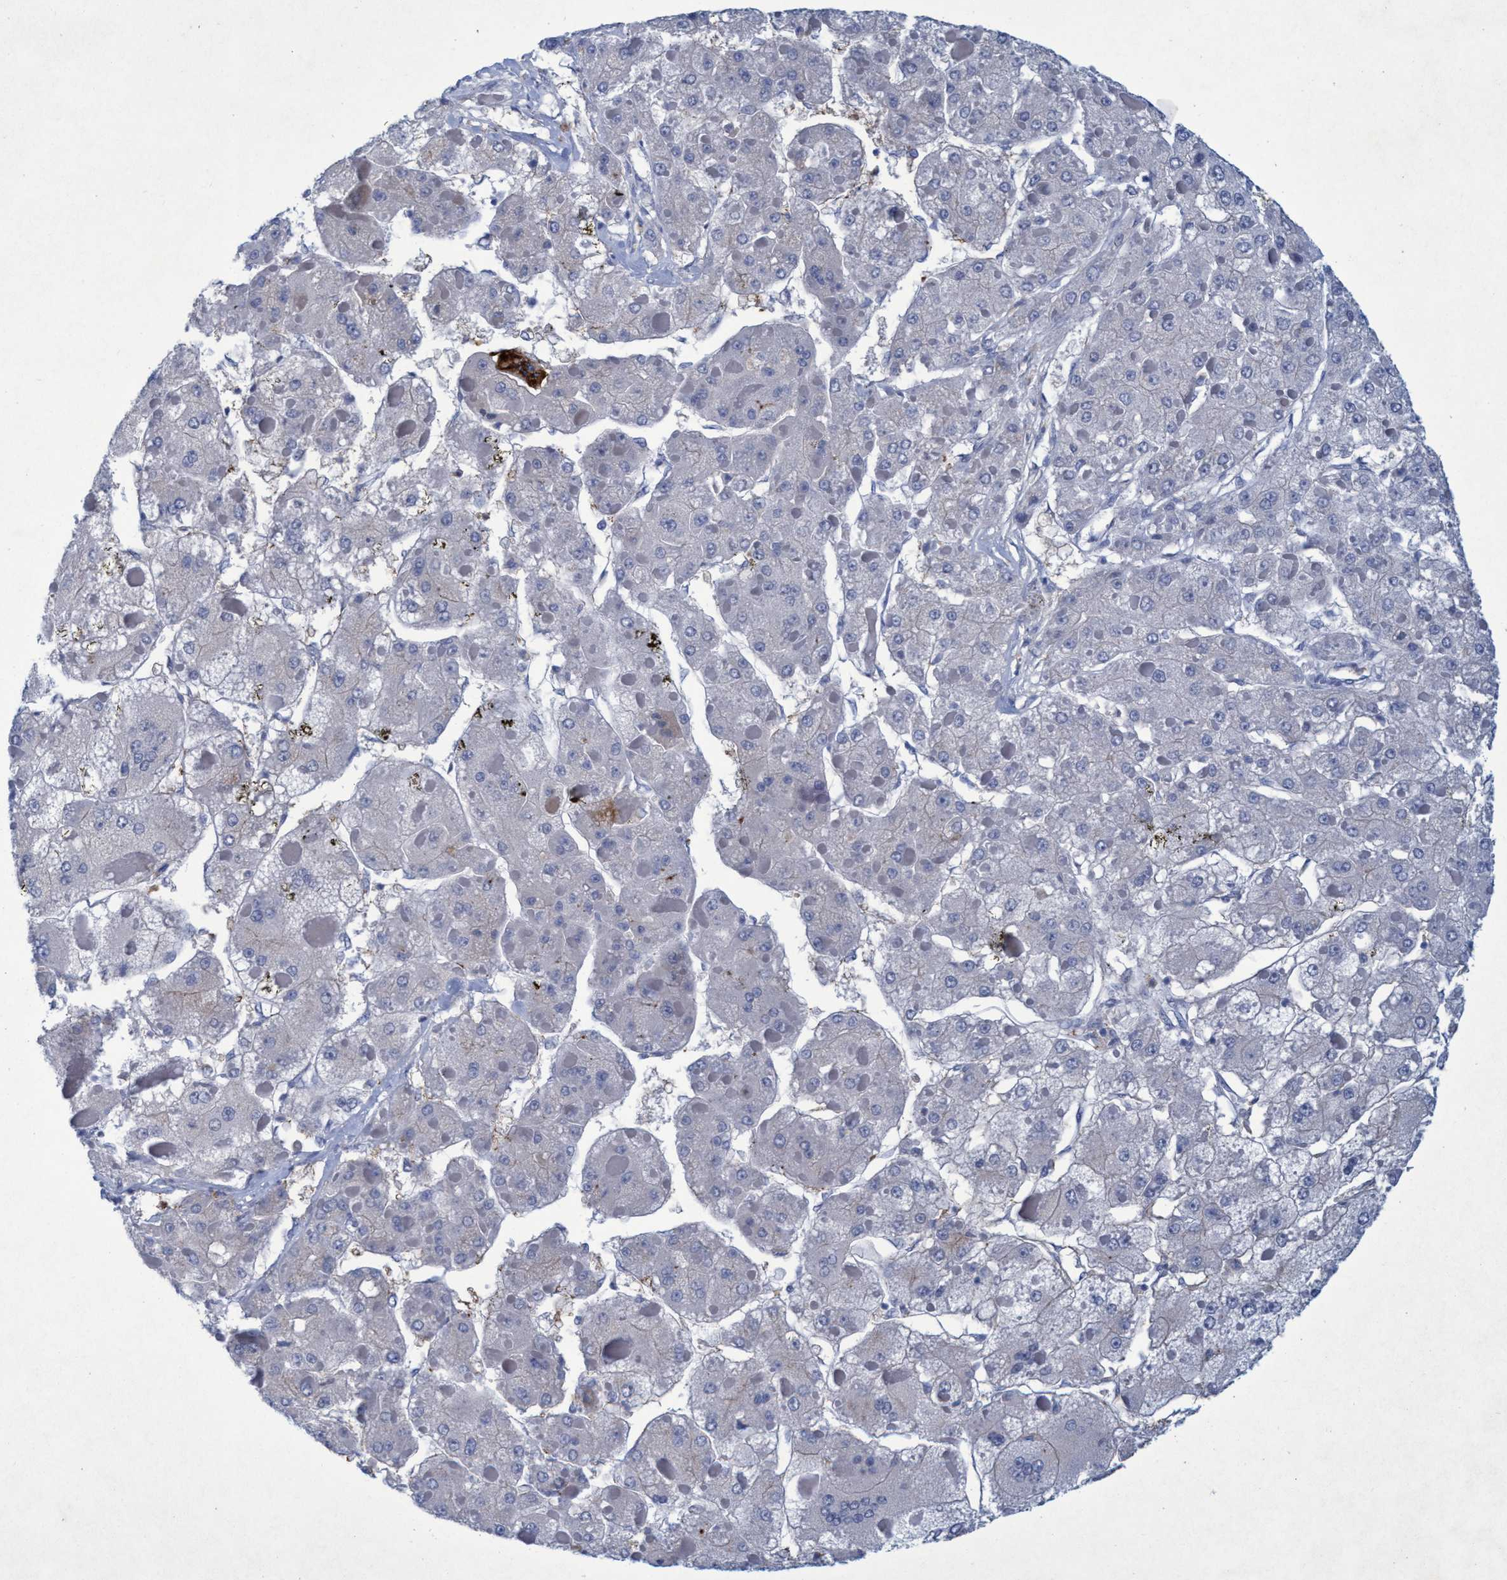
{"staining": {"intensity": "negative", "quantity": "none", "location": "none"}, "tissue": "liver cancer", "cell_type": "Tumor cells", "image_type": "cancer", "snomed": [{"axis": "morphology", "description": "Carcinoma, Hepatocellular, NOS"}, {"axis": "topography", "description": "Liver"}], "caption": "Immunohistochemistry (IHC) of human liver cancer shows no positivity in tumor cells.", "gene": "SLC43A2", "patient": {"sex": "female", "age": 73}}